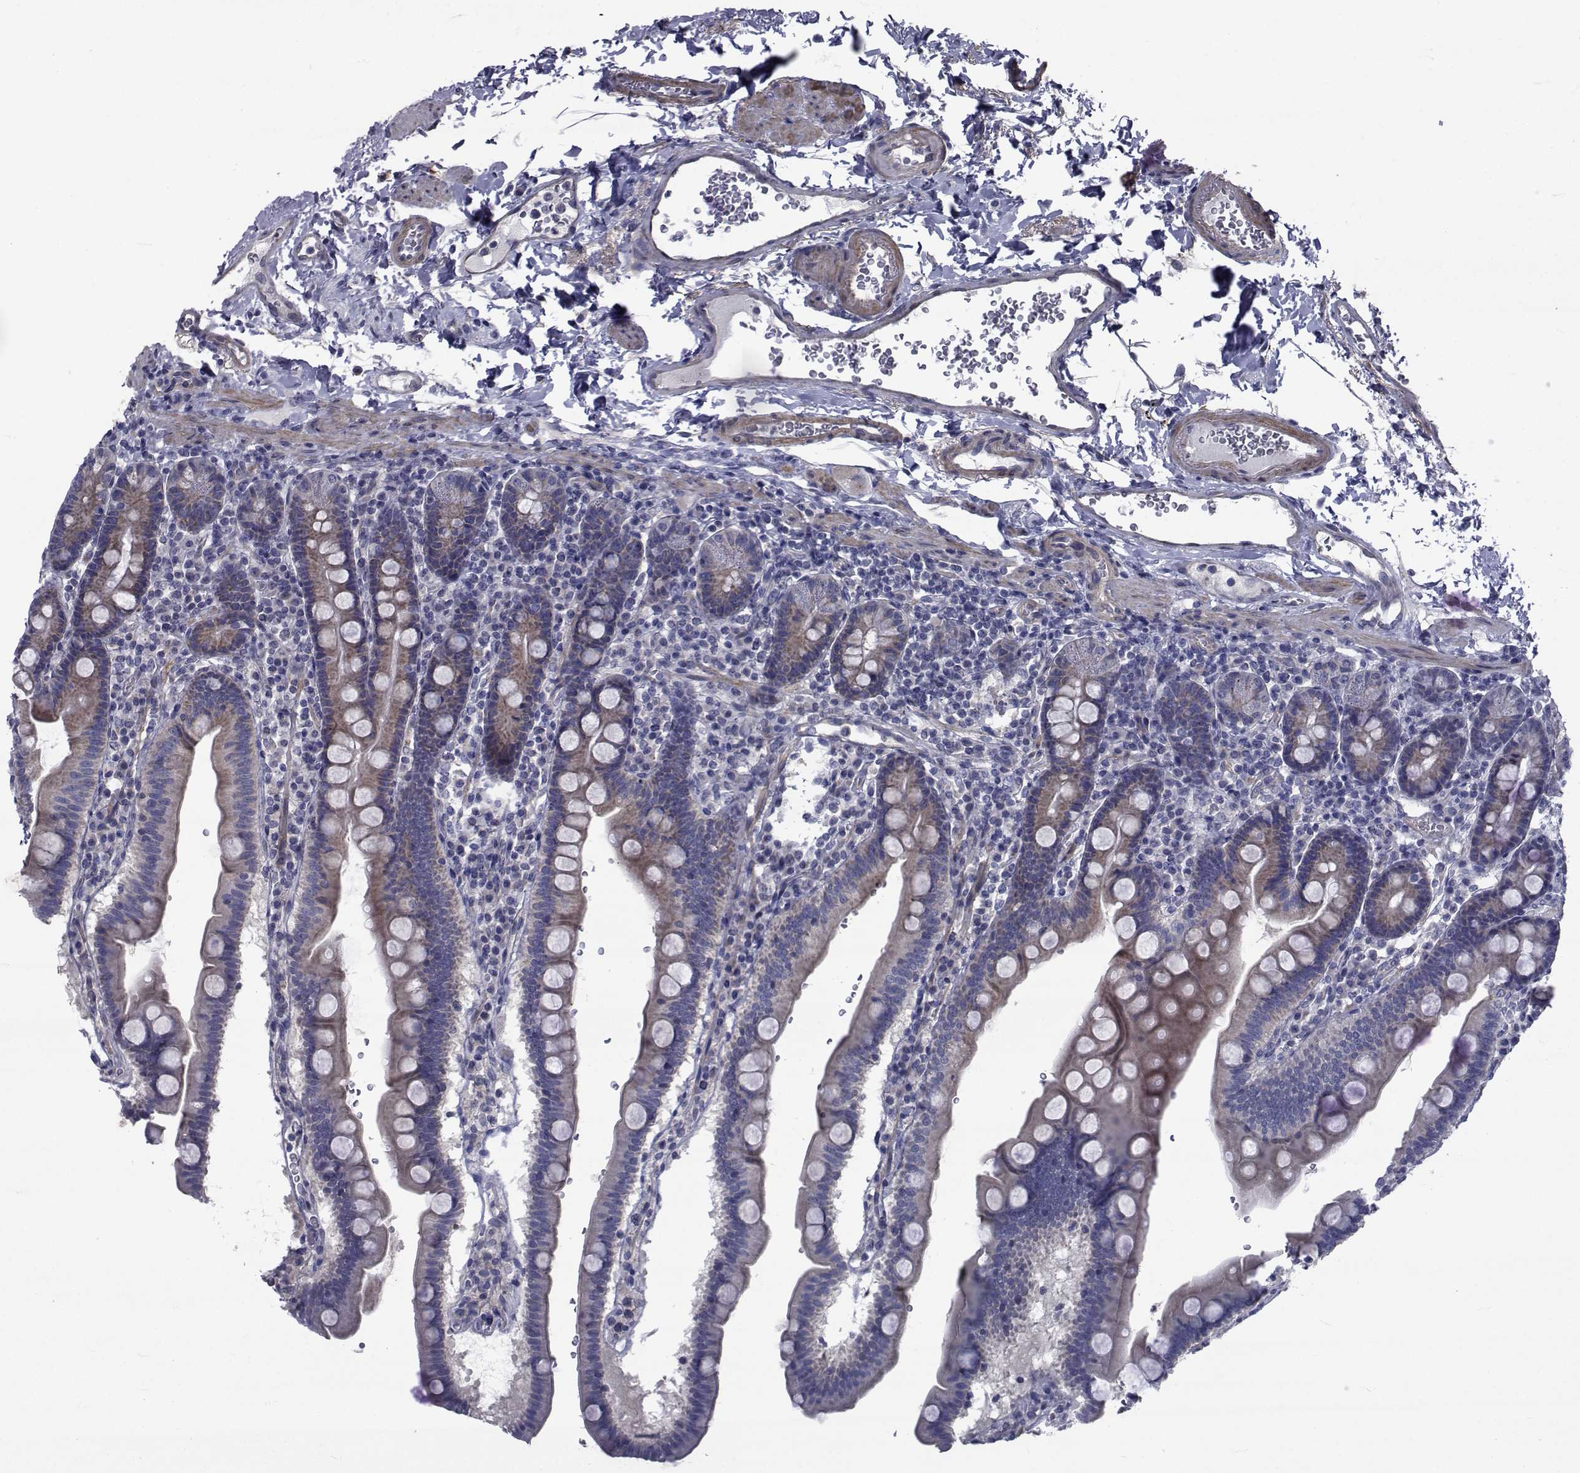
{"staining": {"intensity": "negative", "quantity": "none", "location": "none"}, "tissue": "duodenum", "cell_type": "Glandular cells", "image_type": "normal", "snomed": [{"axis": "morphology", "description": "Normal tissue, NOS"}, {"axis": "topography", "description": "Duodenum"}], "caption": "Photomicrograph shows no significant protein staining in glandular cells of unremarkable duodenum.", "gene": "CFAP74", "patient": {"sex": "male", "age": 59}}